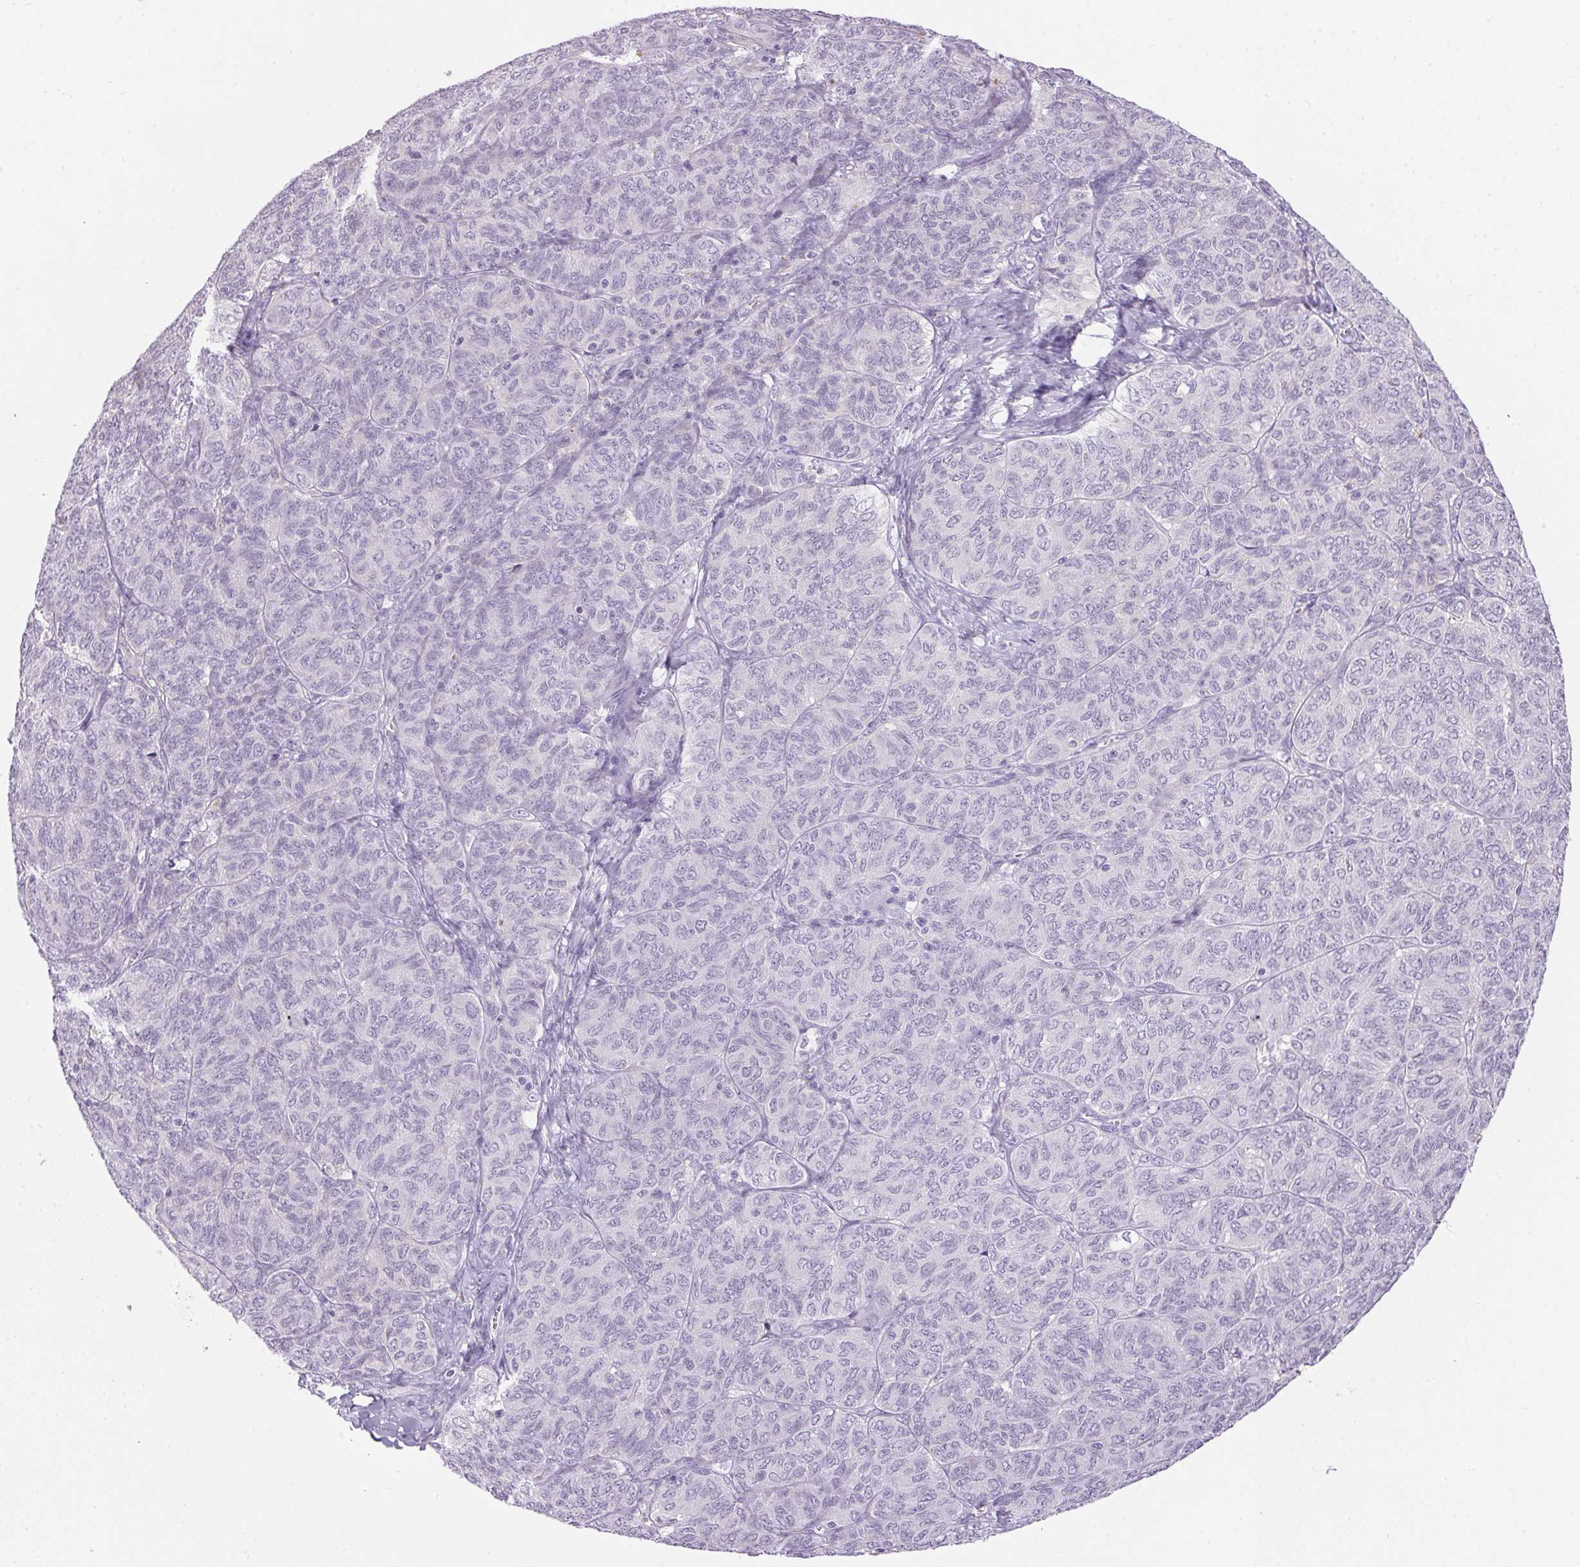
{"staining": {"intensity": "negative", "quantity": "none", "location": "none"}, "tissue": "ovarian cancer", "cell_type": "Tumor cells", "image_type": "cancer", "snomed": [{"axis": "morphology", "description": "Carcinoma, endometroid"}, {"axis": "topography", "description": "Ovary"}], "caption": "Ovarian endometroid carcinoma was stained to show a protein in brown. There is no significant expression in tumor cells. (DAB immunohistochemistry visualized using brightfield microscopy, high magnification).", "gene": "PNLIPRP3", "patient": {"sex": "female", "age": 80}}